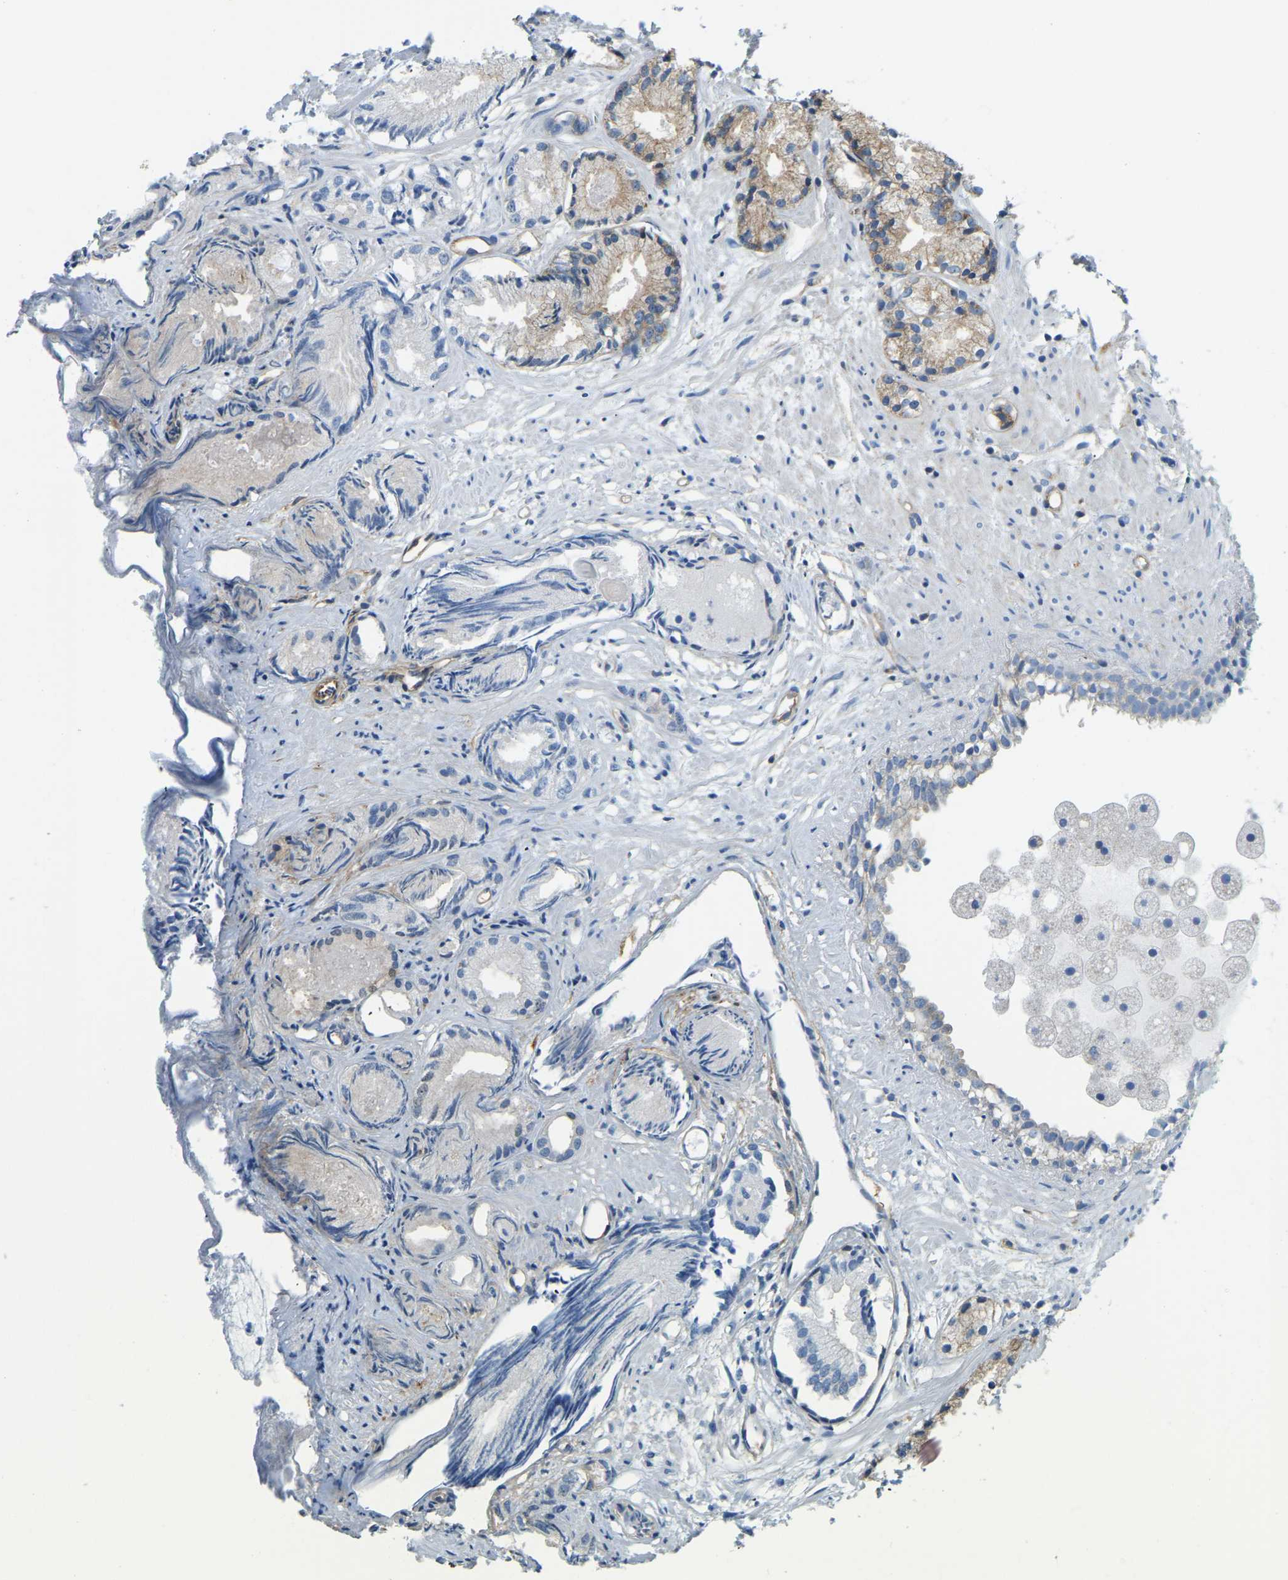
{"staining": {"intensity": "moderate", "quantity": "25%-75%", "location": "cytoplasmic/membranous"}, "tissue": "prostate cancer", "cell_type": "Tumor cells", "image_type": "cancer", "snomed": [{"axis": "morphology", "description": "Adenocarcinoma, Low grade"}, {"axis": "topography", "description": "Prostate"}], "caption": "Immunohistochemistry of adenocarcinoma (low-grade) (prostate) demonstrates medium levels of moderate cytoplasmic/membranous expression in about 25%-75% of tumor cells. The staining is performed using DAB brown chromogen to label protein expression. The nuclei are counter-stained blue using hematoxylin.", "gene": "AHNAK", "patient": {"sex": "male", "age": 72}}